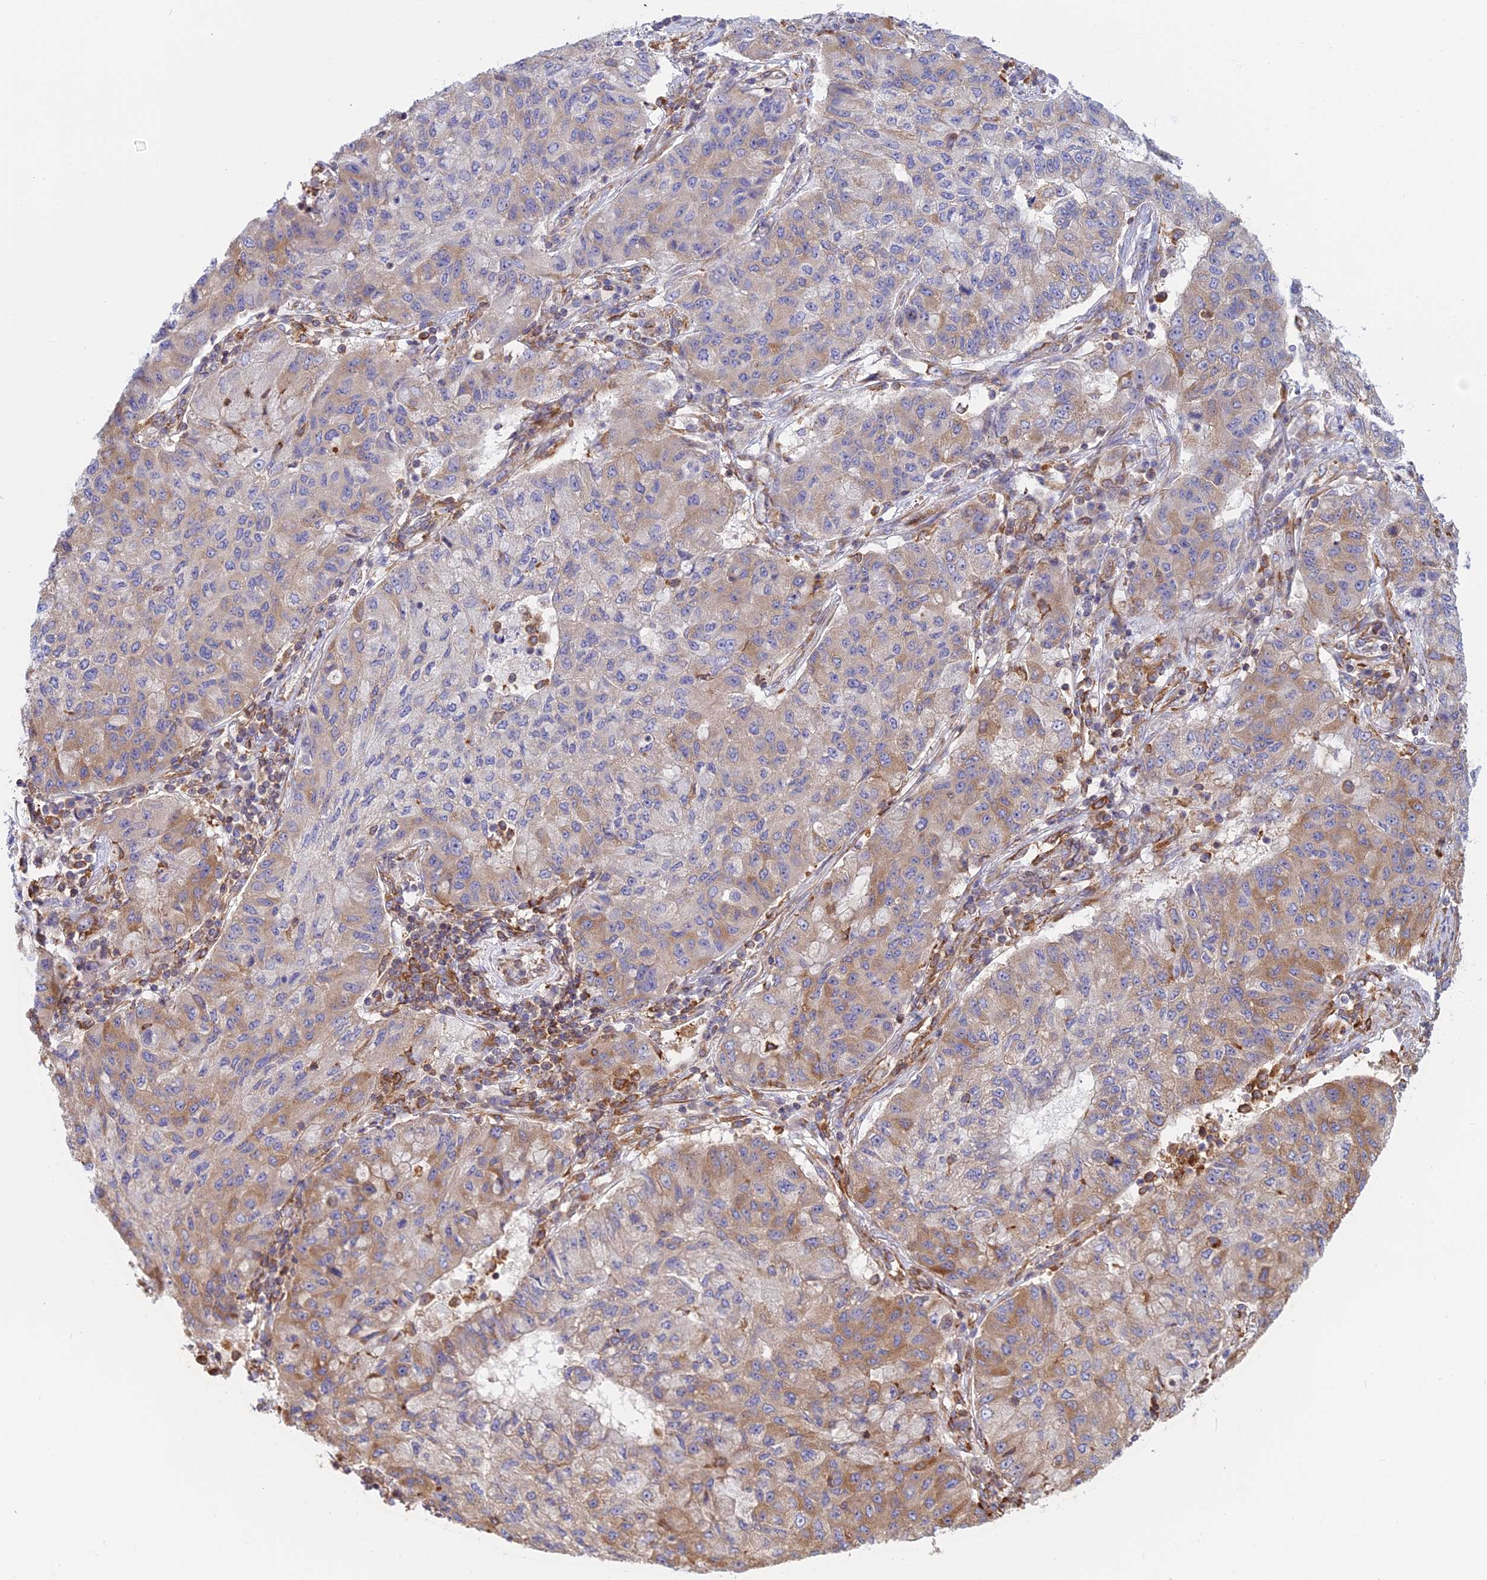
{"staining": {"intensity": "moderate", "quantity": "<25%", "location": "cytoplasmic/membranous"}, "tissue": "lung cancer", "cell_type": "Tumor cells", "image_type": "cancer", "snomed": [{"axis": "morphology", "description": "Squamous cell carcinoma, NOS"}, {"axis": "topography", "description": "Lung"}], "caption": "Immunohistochemistry (IHC) (DAB (3,3'-diaminobenzidine)) staining of lung cancer (squamous cell carcinoma) exhibits moderate cytoplasmic/membranous protein expression in about <25% of tumor cells.", "gene": "GMIP", "patient": {"sex": "male", "age": 74}}